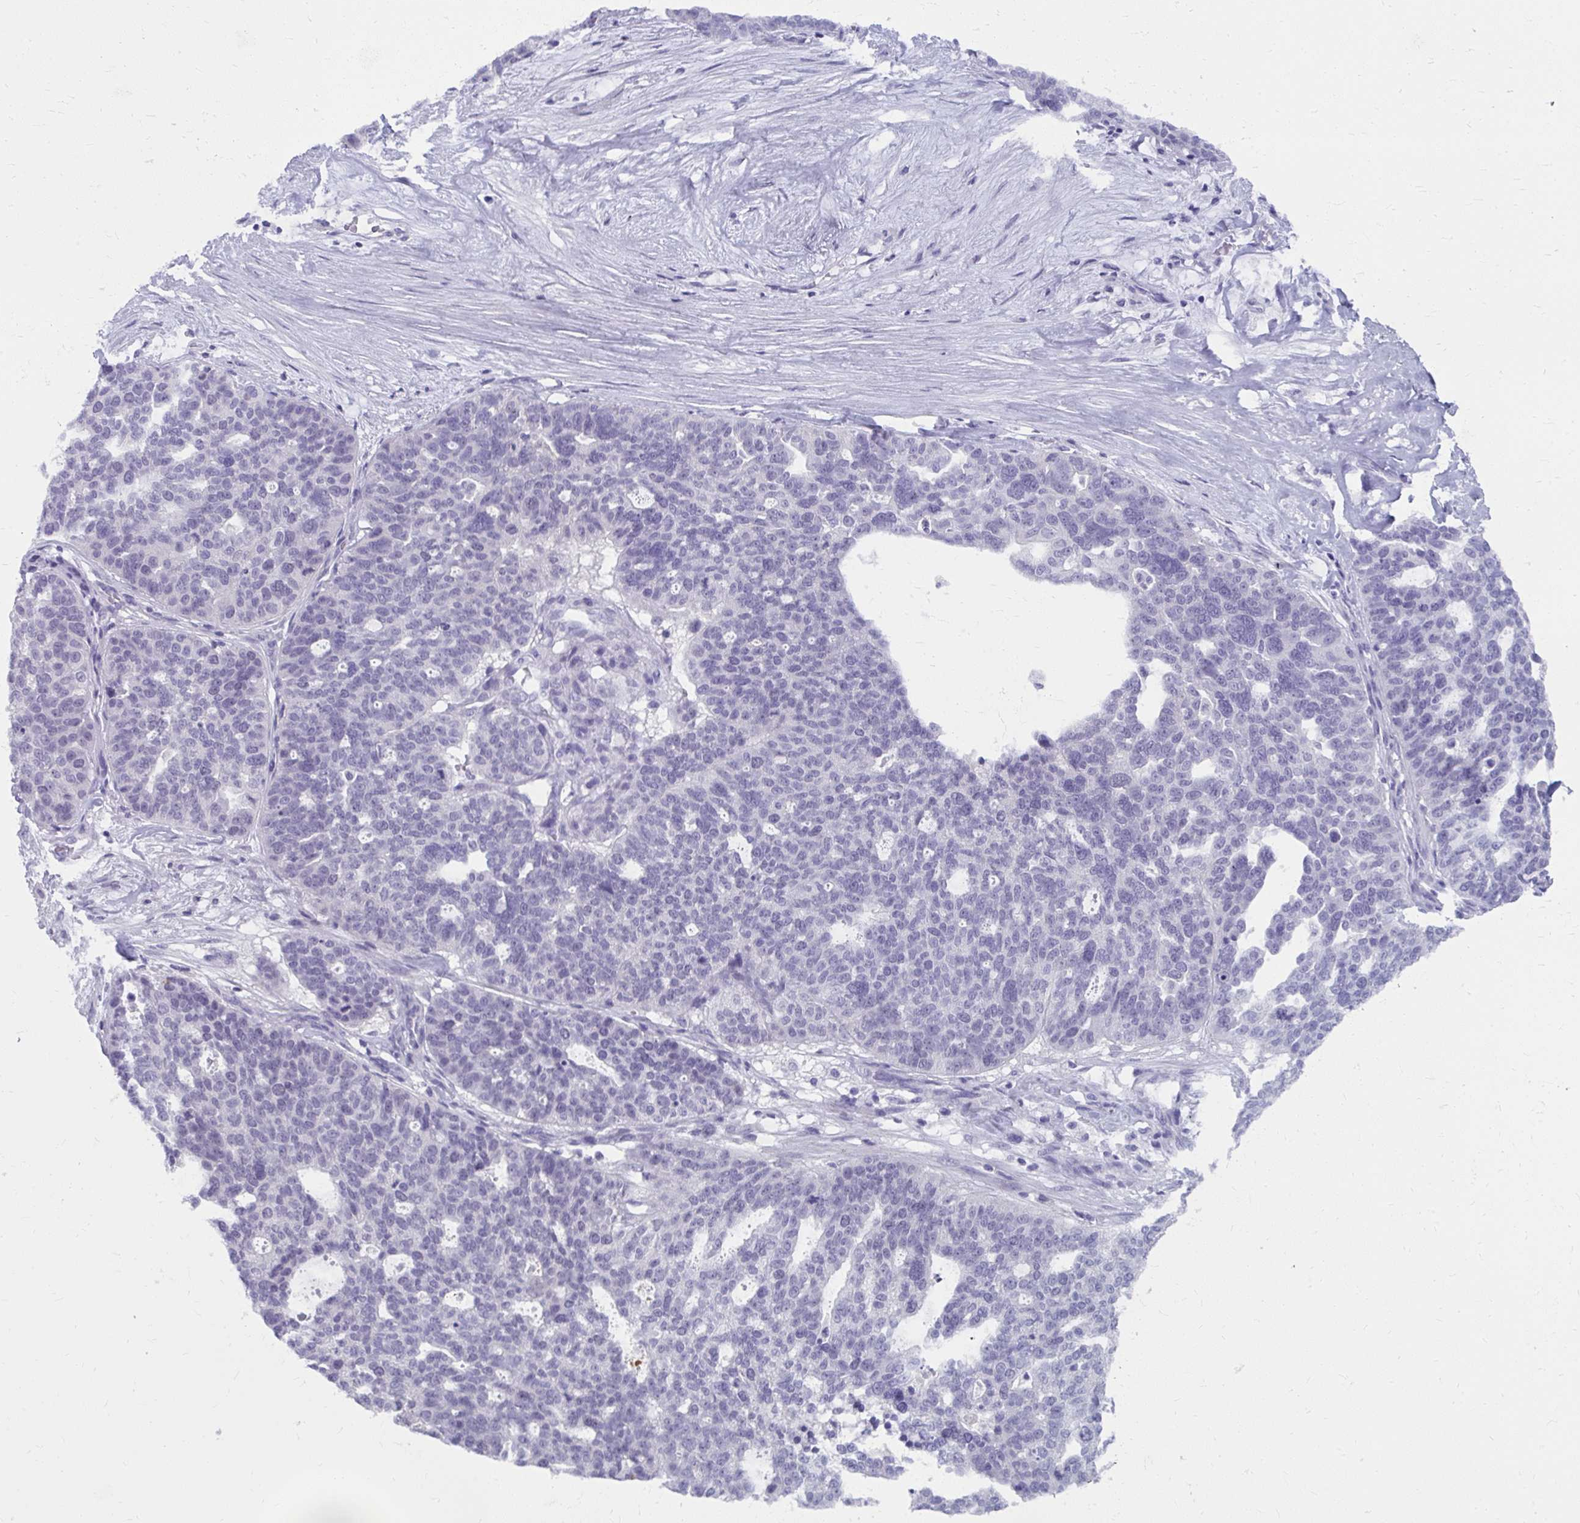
{"staining": {"intensity": "negative", "quantity": "none", "location": "none"}, "tissue": "ovarian cancer", "cell_type": "Tumor cells", "image_type": "cancer", "snomed": [{"axis": "morphology", "description": "Cystadenocarcinoma, serous, NOS"}, {"axis": "topography", "description": "Ovary"}], "caption": "DAB (3,3'-diaminobenzidine) immunohistochemical staining of ovarian cancer (serous cystadenocarcinoma) exhibits no significant expression in tumor cells. The staining was performed using DAB (3,3'-diaminobenzidine) to visualize the protein expression in brown, while the nuclei were stained in blue with hematoxylin (Magnification: 20x).", "gene": "UGT3A2", "patient": {"sex": "female", "age": 59}}